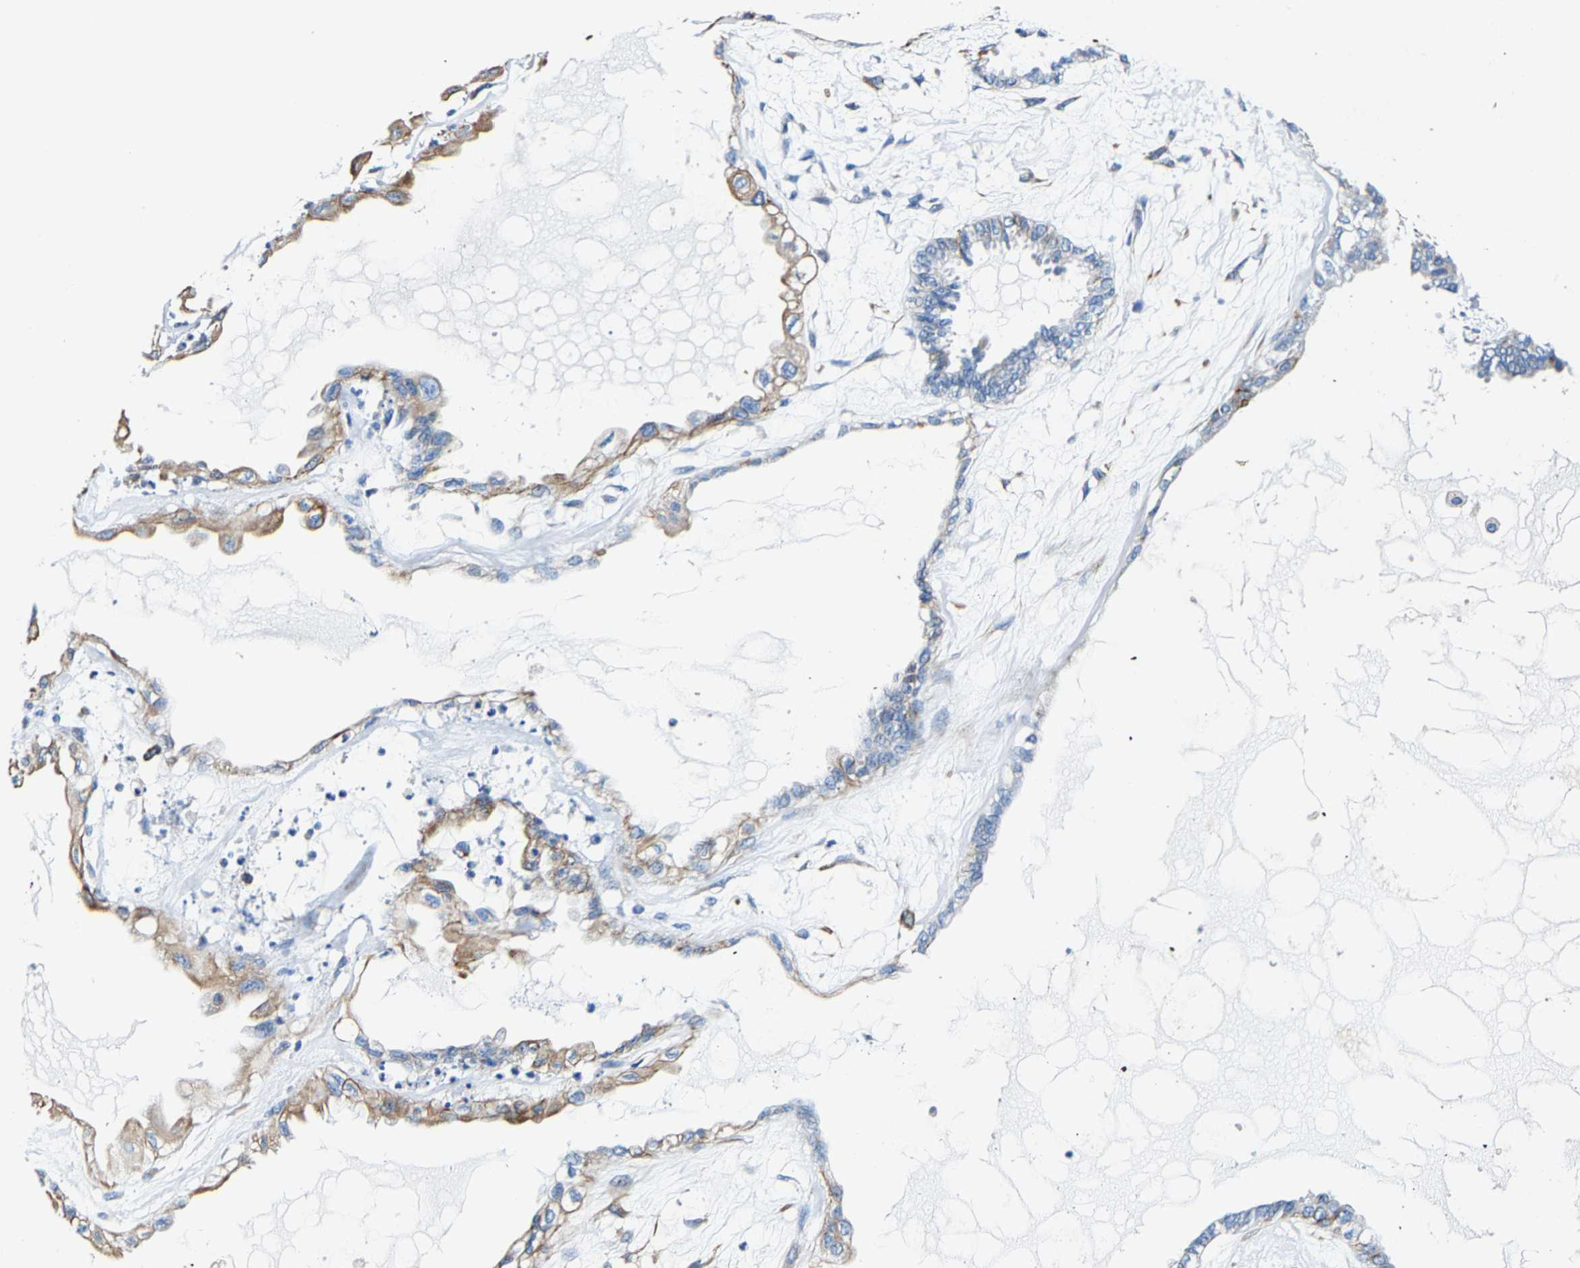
{"staining": {"intensity": "moderate", "quantity": "25%-75%", "location": "cytoplasmic/membranous"}, "tissue": "ovarian cancer", "cell_type": "Tumor cells", "image_type": "cancer", "snomed": [{"axis": "morphology", "description": "Carcinoma, NOS"}, {"axis": "morphology", "description": "Carcinoma, endometroid"}, {"axis": "topography", "description": "Ovary"}], "caption": "Ovarian cancer (carcinoma) stained with a brown dye shows moderate cytoplasmic/membranous positive positivity in about 25%-75% of tumor cells.", "gene": "MMEL1", "patient": {"sex": "female", "age": 50}}